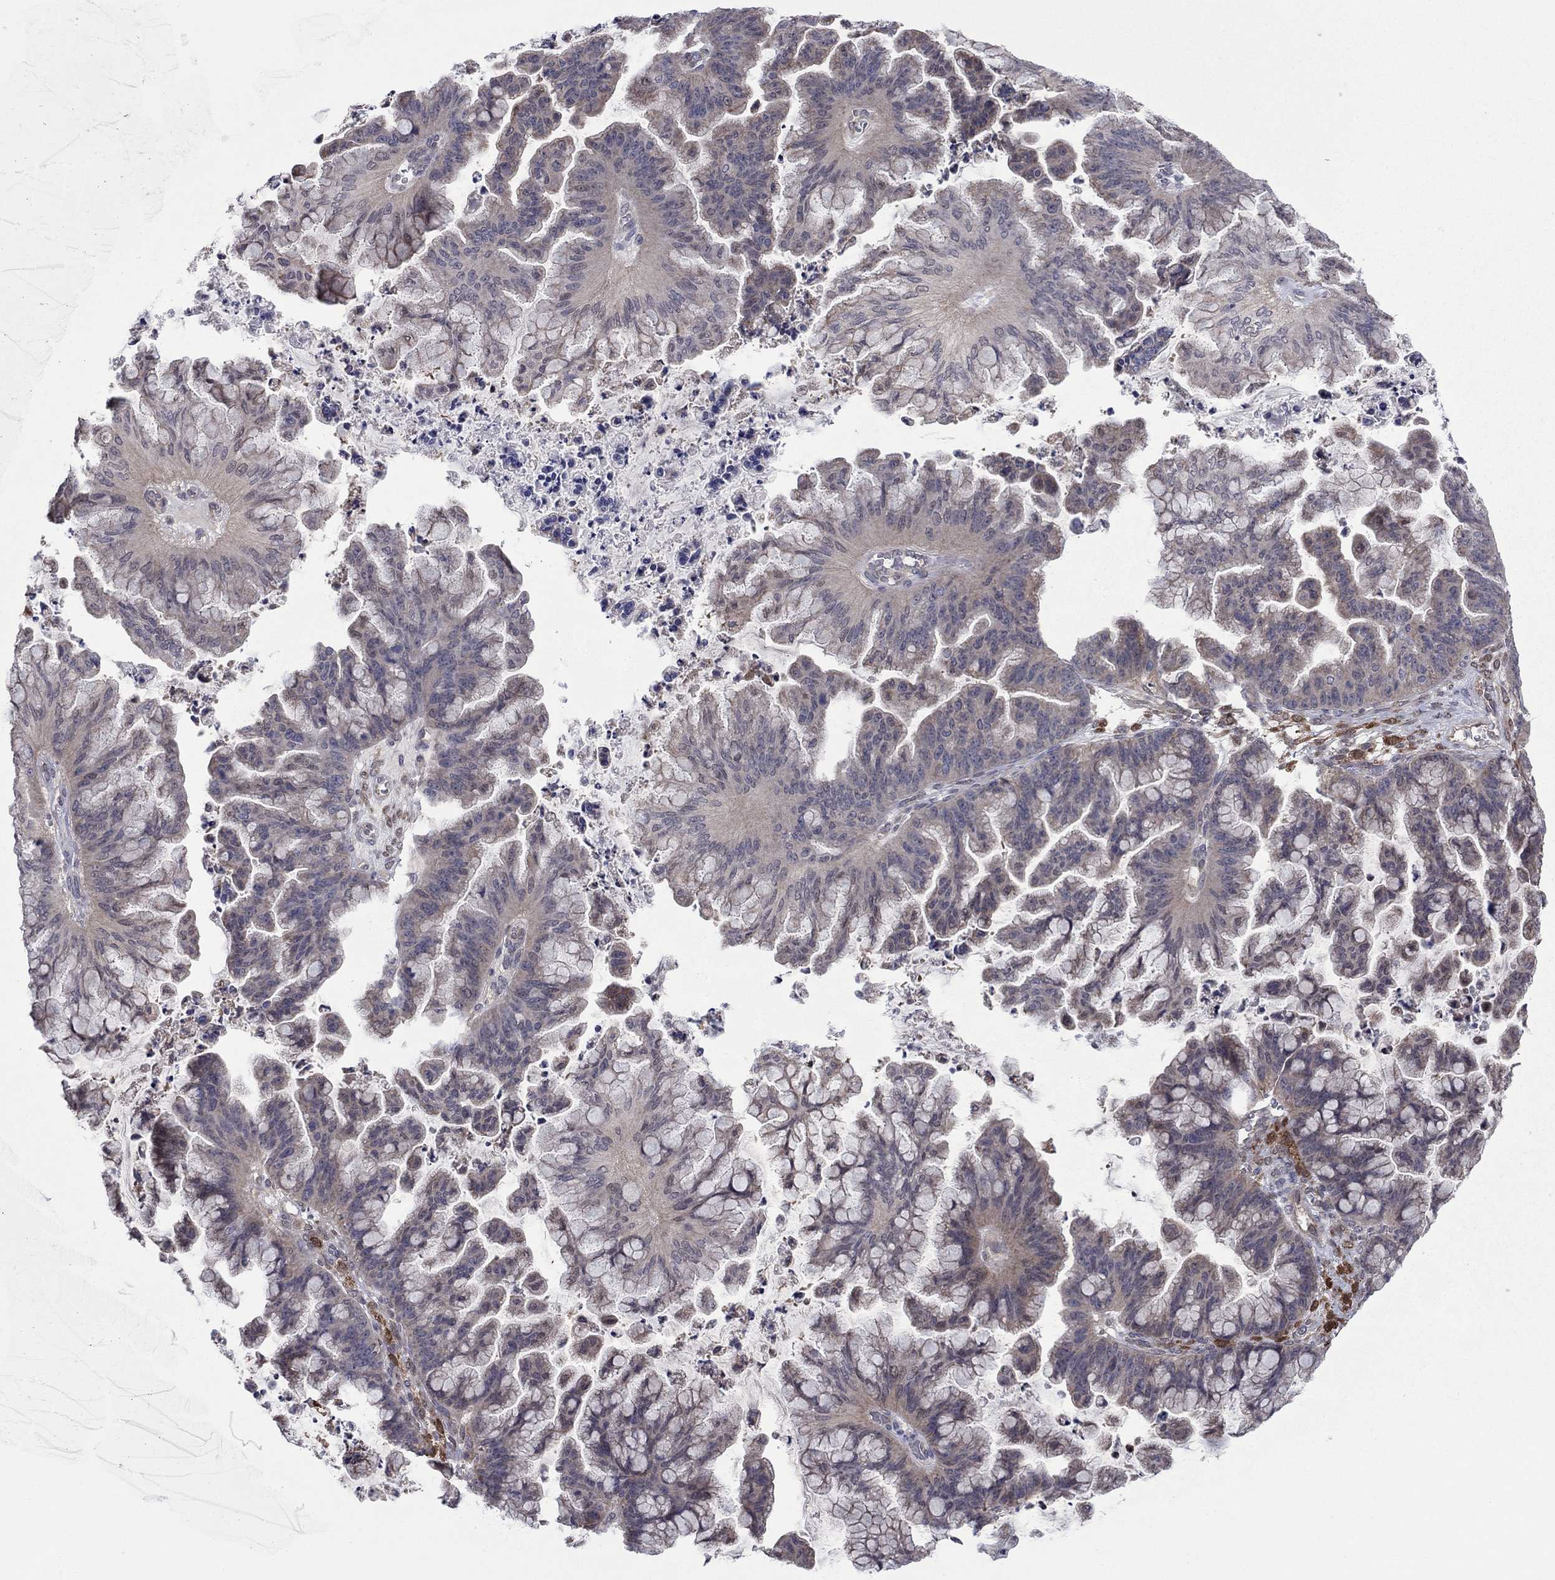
{"staining": {"intensity": "weak", "quantity": "<25%", "location": "cytoplasmic/membranous"}, "tissue": "ovarian cancer", "cell_type": "Tumor cells", "image_type": "cancer", "snomed": [{"axis": "morphology", "description": "Cystadenocarcinoma, mucinous, NOS"}, {"axis": "topography", "description": "Ovary"}], "caption": "This image is of ovarian cancer stained with immunohistochemistry (IHC) to label a protein in brown with the nuclei are counter-stained blue. There is no expression in tumor cells.", "gene": "GRHPR", "patient": {"sex": "female", "age": 67}}